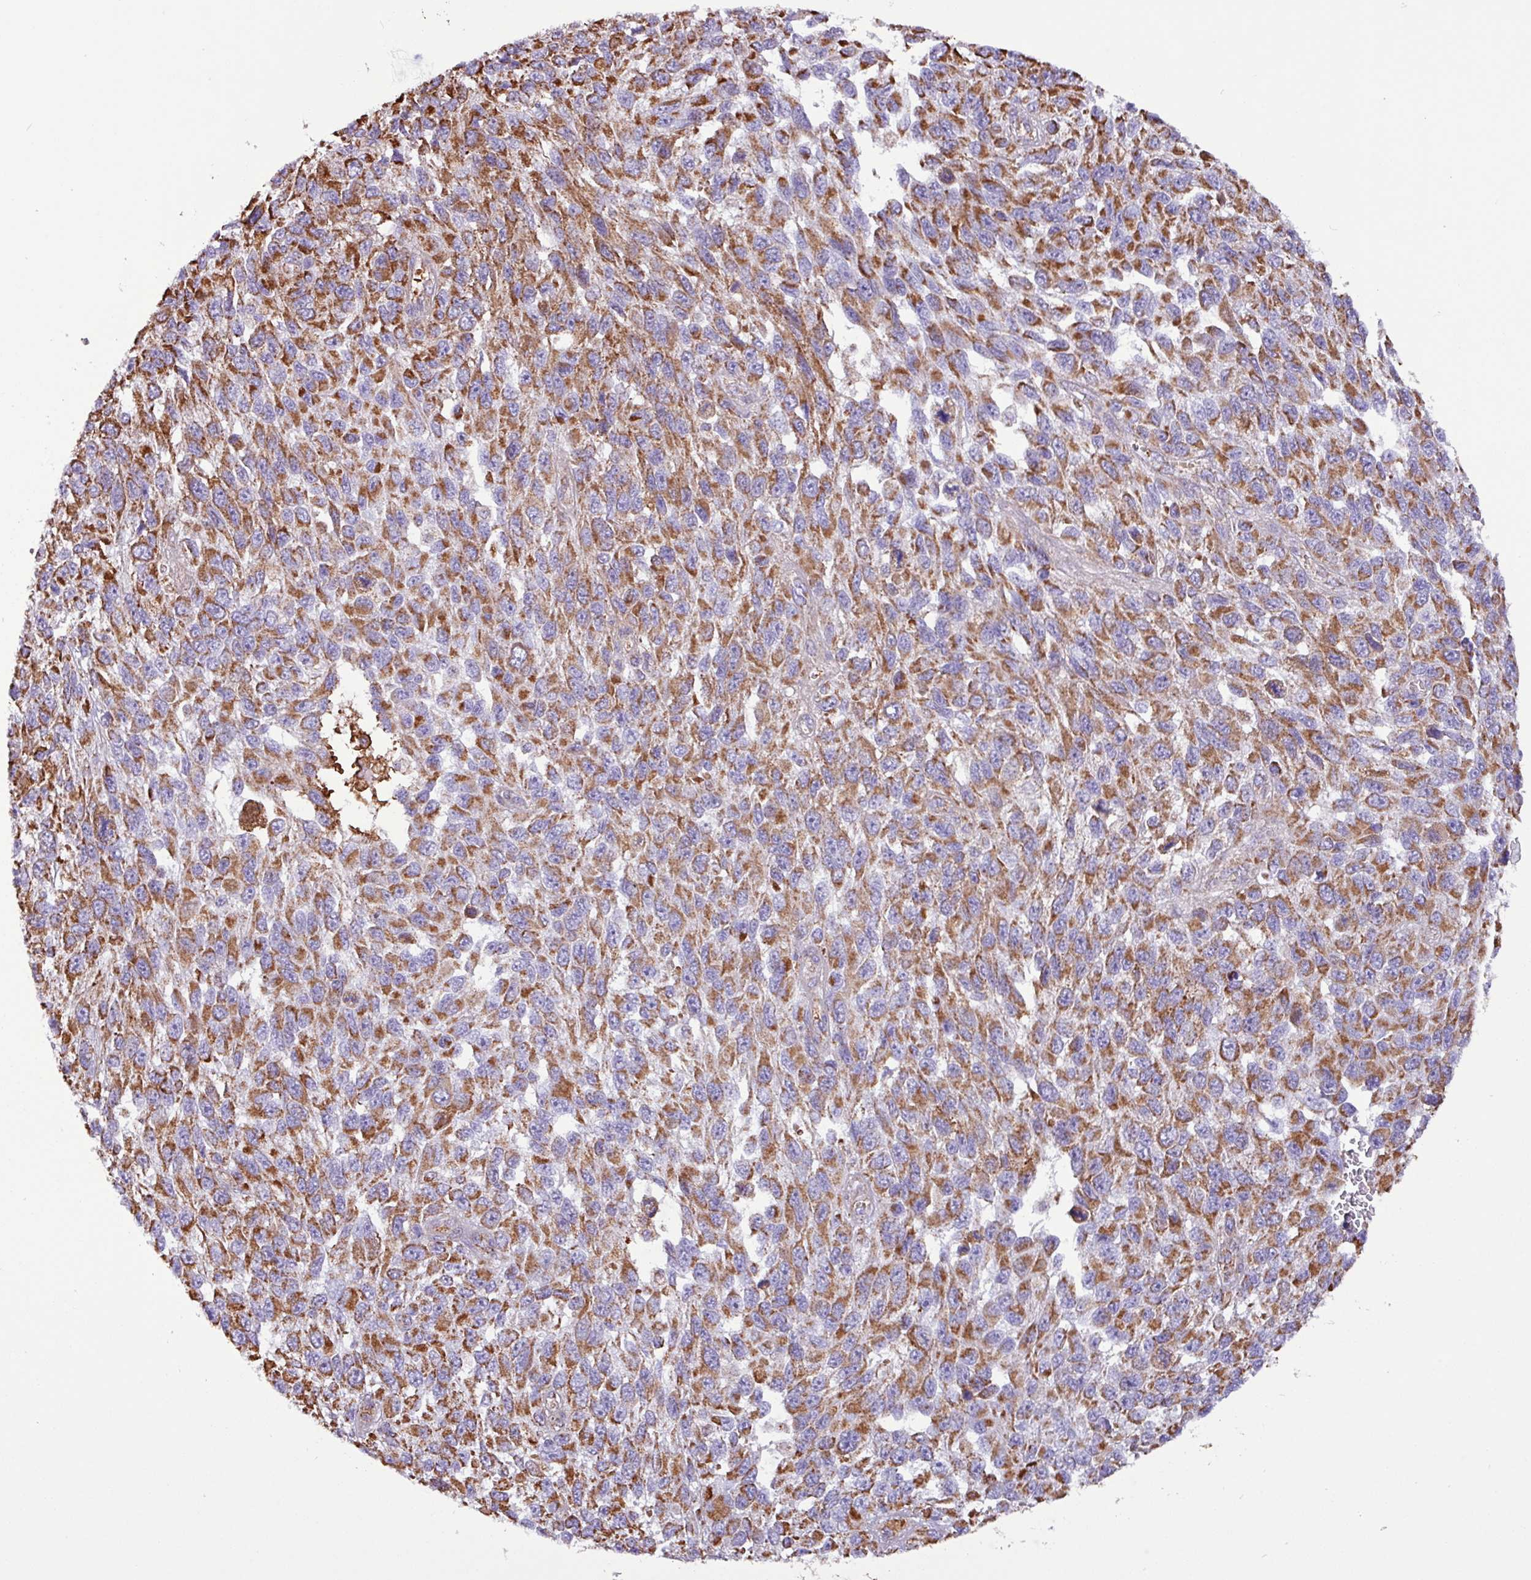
{"staining": {"intensity": "strong", "quantity": ">75%", "location": "cytoplasmic/membranous"}, "tissue": "melanoma", "cell_type": "Tumor cells", "image_type": "cancer", "snomed": [{"axis": "morphology", "description": "Malignant melanoma, NOS"}, {"axis": "topography", "description": "Skin"}], "caption": "Human melanoma stained for a protein (brown) reveals strong cytoplasmic/membranous positive positivity in about >75% of tumor cells.", "gene": "RTL3", "patient": {"sex": "female", "age": 96}}